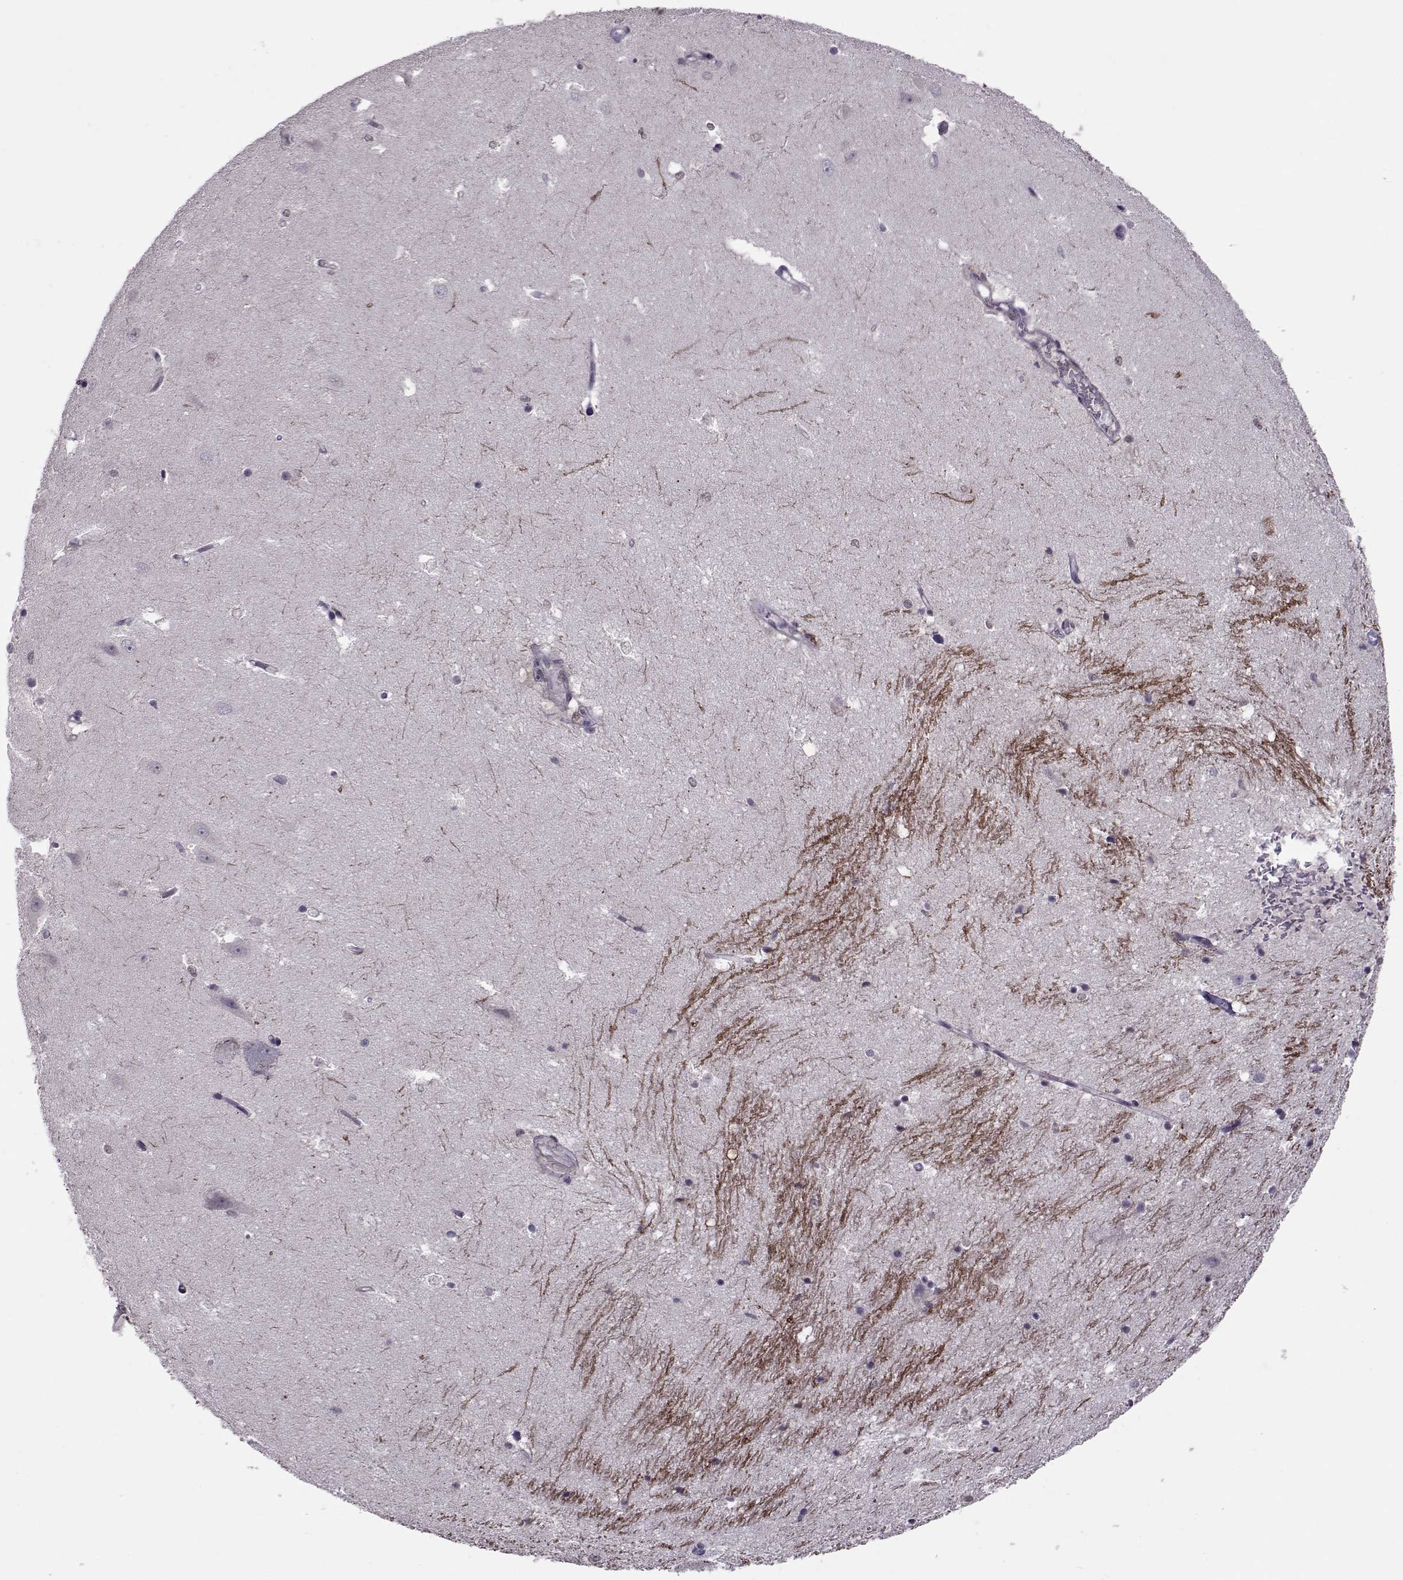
{"staining": {"intensity": "negative", "quantity": "none", "location": "none"}, "tissue": "hippocampus", "cell_type": "Glial cells", "image_type": "normal", "snomed": [{"axis": "morphology", "description": "Normal tissue, NOS"}, {"axis": "topography", "description": "Hippocampus"}], "caption": "Histopathology image shows no significant protein expression in glial cells of benign hippocampus. (DAB immunohistochemistry (IHC) with hematoxylin counter stain).", "gene": "CDK4", "patient": {"sex": "male", "age": 44}}